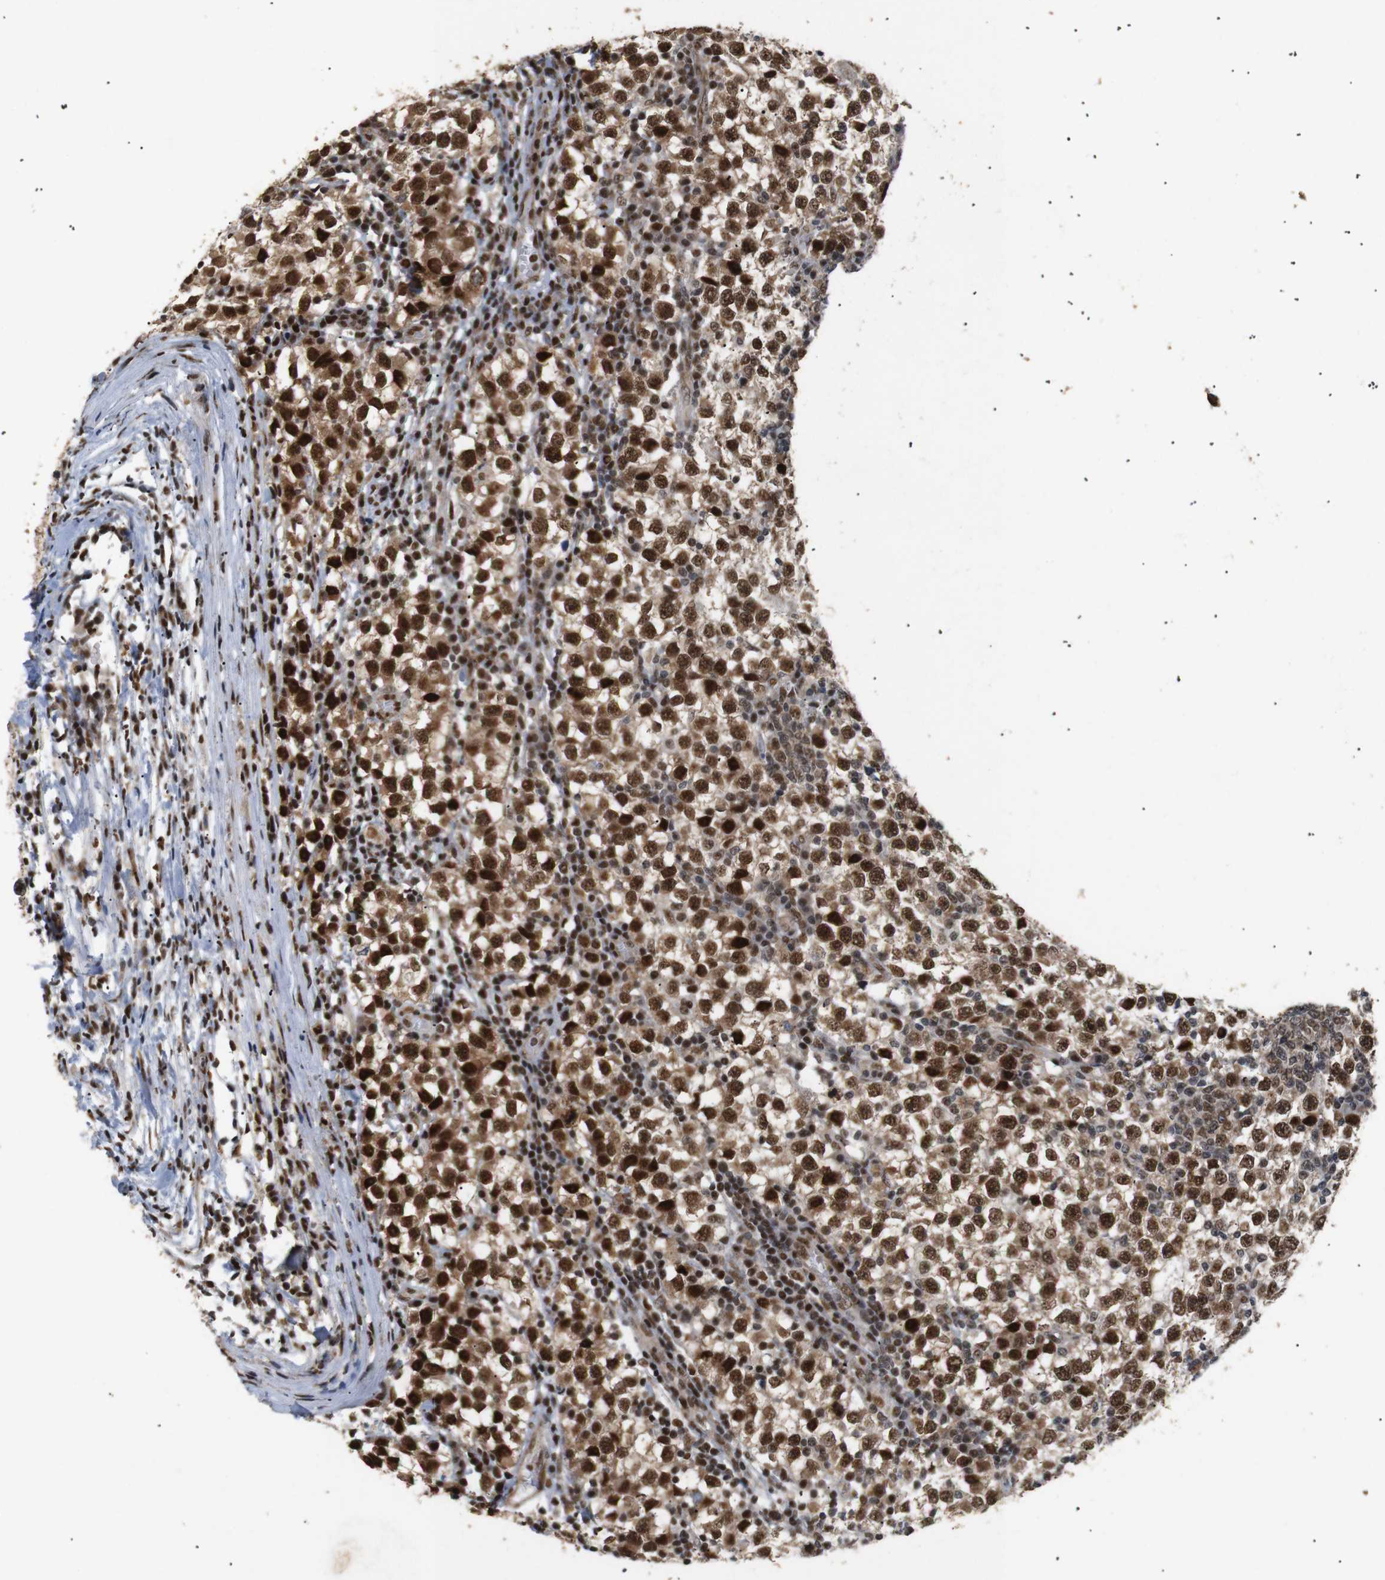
{"staining": {"intensity": "moderate", "quantity": ">75%", "location": "cytoplasmic/membranous,nuclear"}, "tissue": "testis cancer", "cell_type": "Tumor cells", "image_type": "cancer", "snomed": [{"axis": "morphology", "description": "Seminoma, NOS"}, {"axis": "topography", "description": "Testis"}], "caption": "Immunohistochemical staining of testis cancer exhibits medium levels of moderate cytoplasmic/membranous and nuclear protein staining in about >75% of tumor cells.", "gene": "PYM1", "patient": {"sex": "male", "age": 65}}